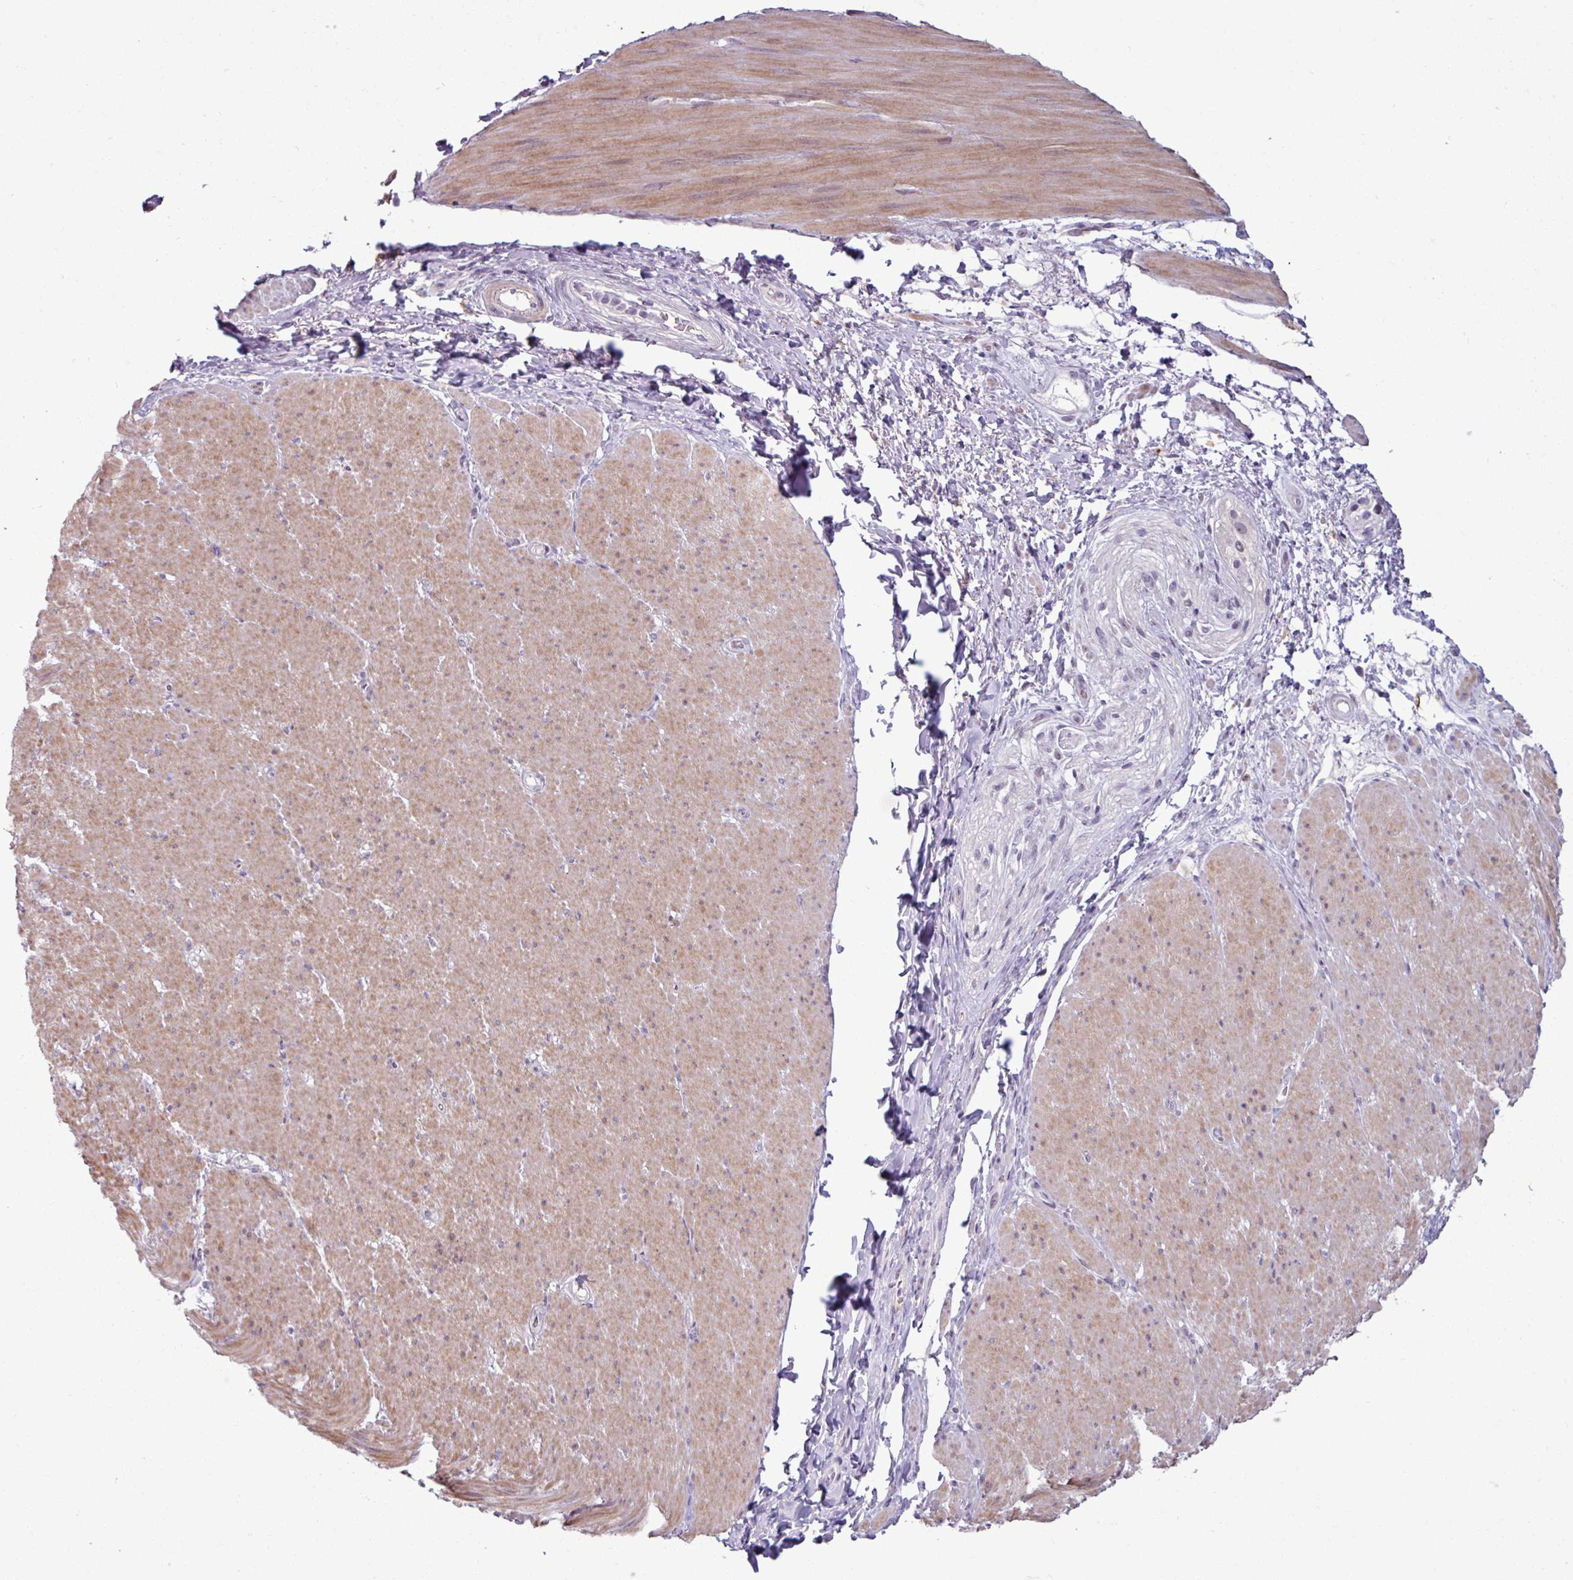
{"staining": {"intensity": "weak", "quantity": ">75%", "location": "cytoplasmic/membranous"}, "tissue": "smooth muscle", "cell_type": "Smooth muscle cells", "image_type": "normal", "snomed": [{"axis": "morphology", "description": "Normal tissue, NOS"}, {"axis": "topography", "description": "Smooth muscle"}, {"axis": "topography", "description": "Rectum"}], "caption": "Immunohistochemical staining of normal human smooth muscle displays weak cytoplasmic/membranous protein staining in about >75% of smooth muscle cells.", "gene": "PNMA6A", "patient": {"sex": "male", "age": 53}}